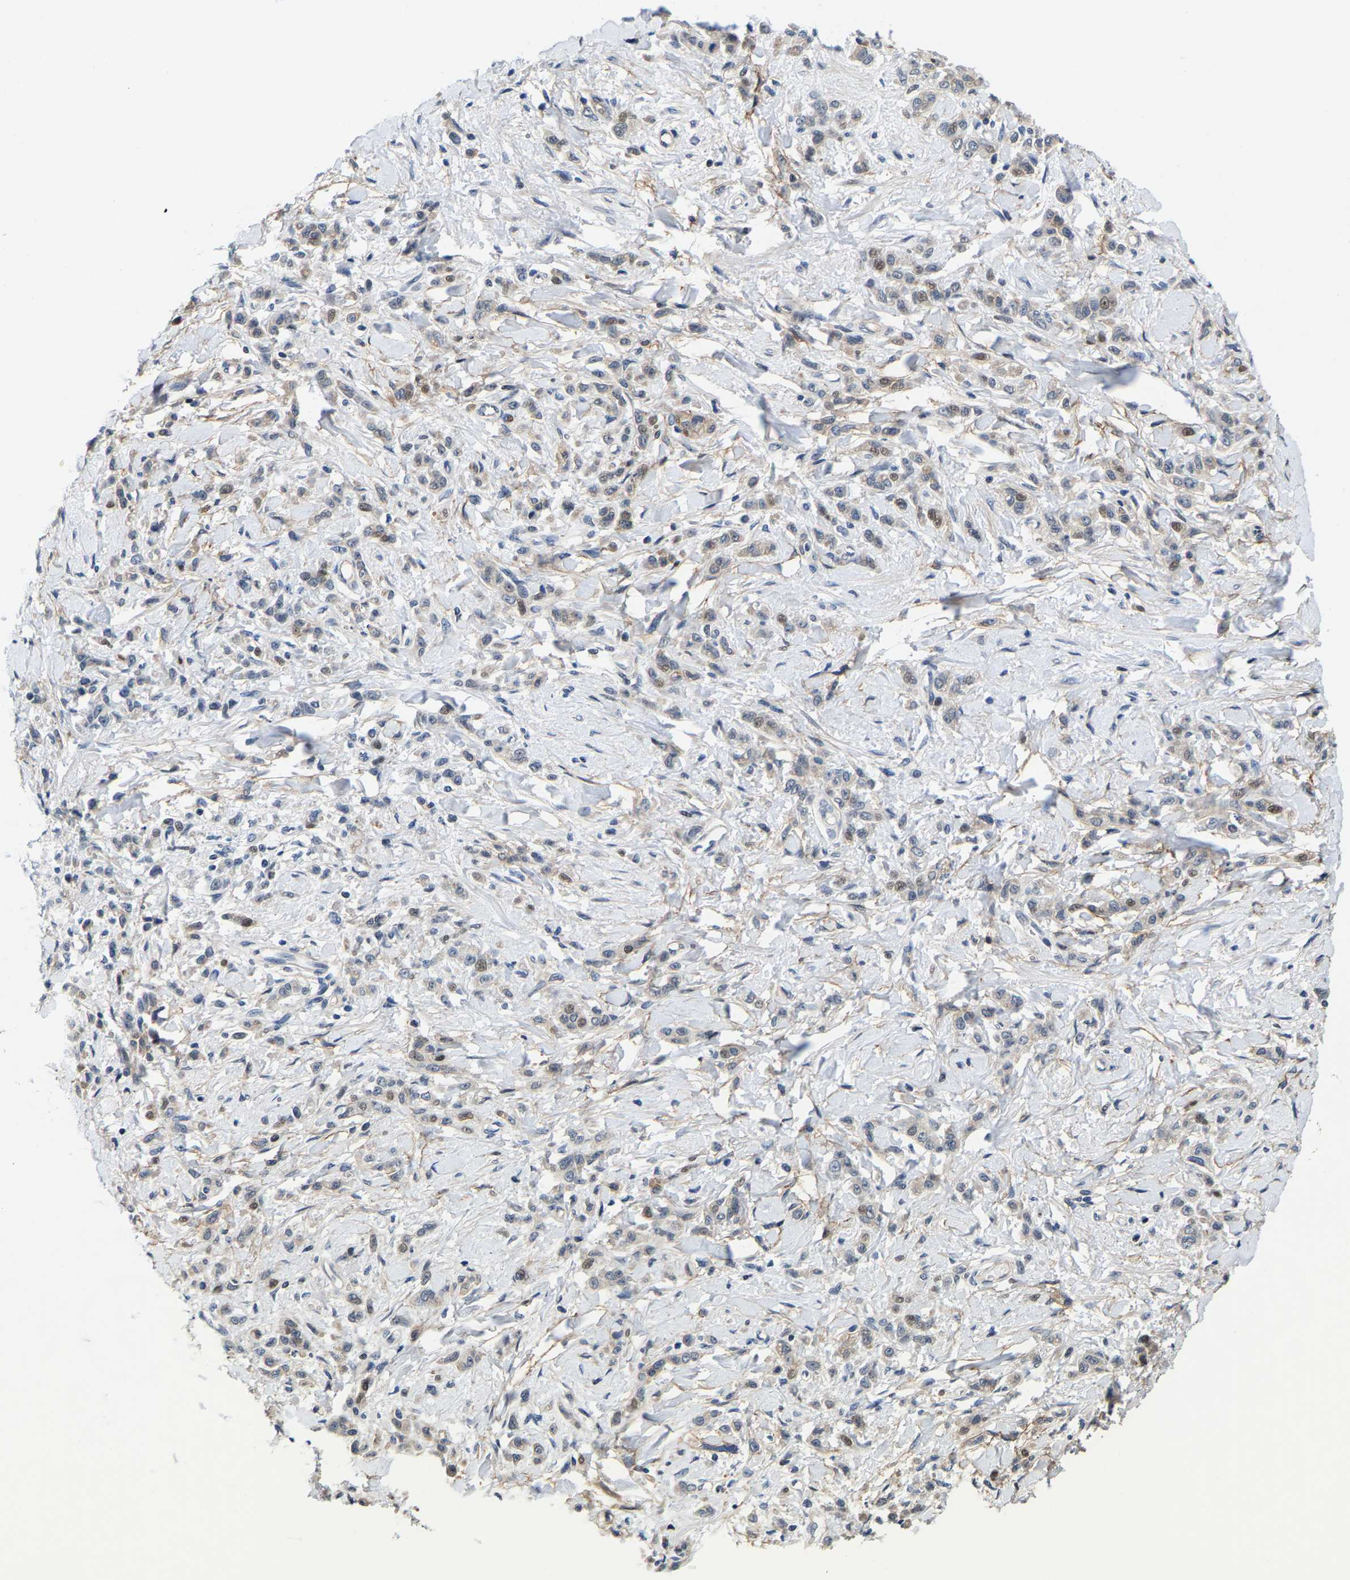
{"staining": {"intensity": "moderate", "quantity": "<25%", "location": "cytoplasmic/membranous"}, "tissue": "stomach cancer", "cell_type": "Tumor cells", "image_type": "cancer", "snomed": [{"axis": "morphology", "description": "Normal tissue, NOS"}, {"axis": "morphology", "description": "Adenocarcinoma, NOS"}, {"axis": "topography", "description": "Stomach"}], "caption": "Brown immunohistochemical staining in human stomach adenocarcinoma shows moderate cytoplasmic/membranous expression in approximately <25% of tumor cells.", "gene": "GTPBP10", "patient": {"sex": "male", "age": 82}}